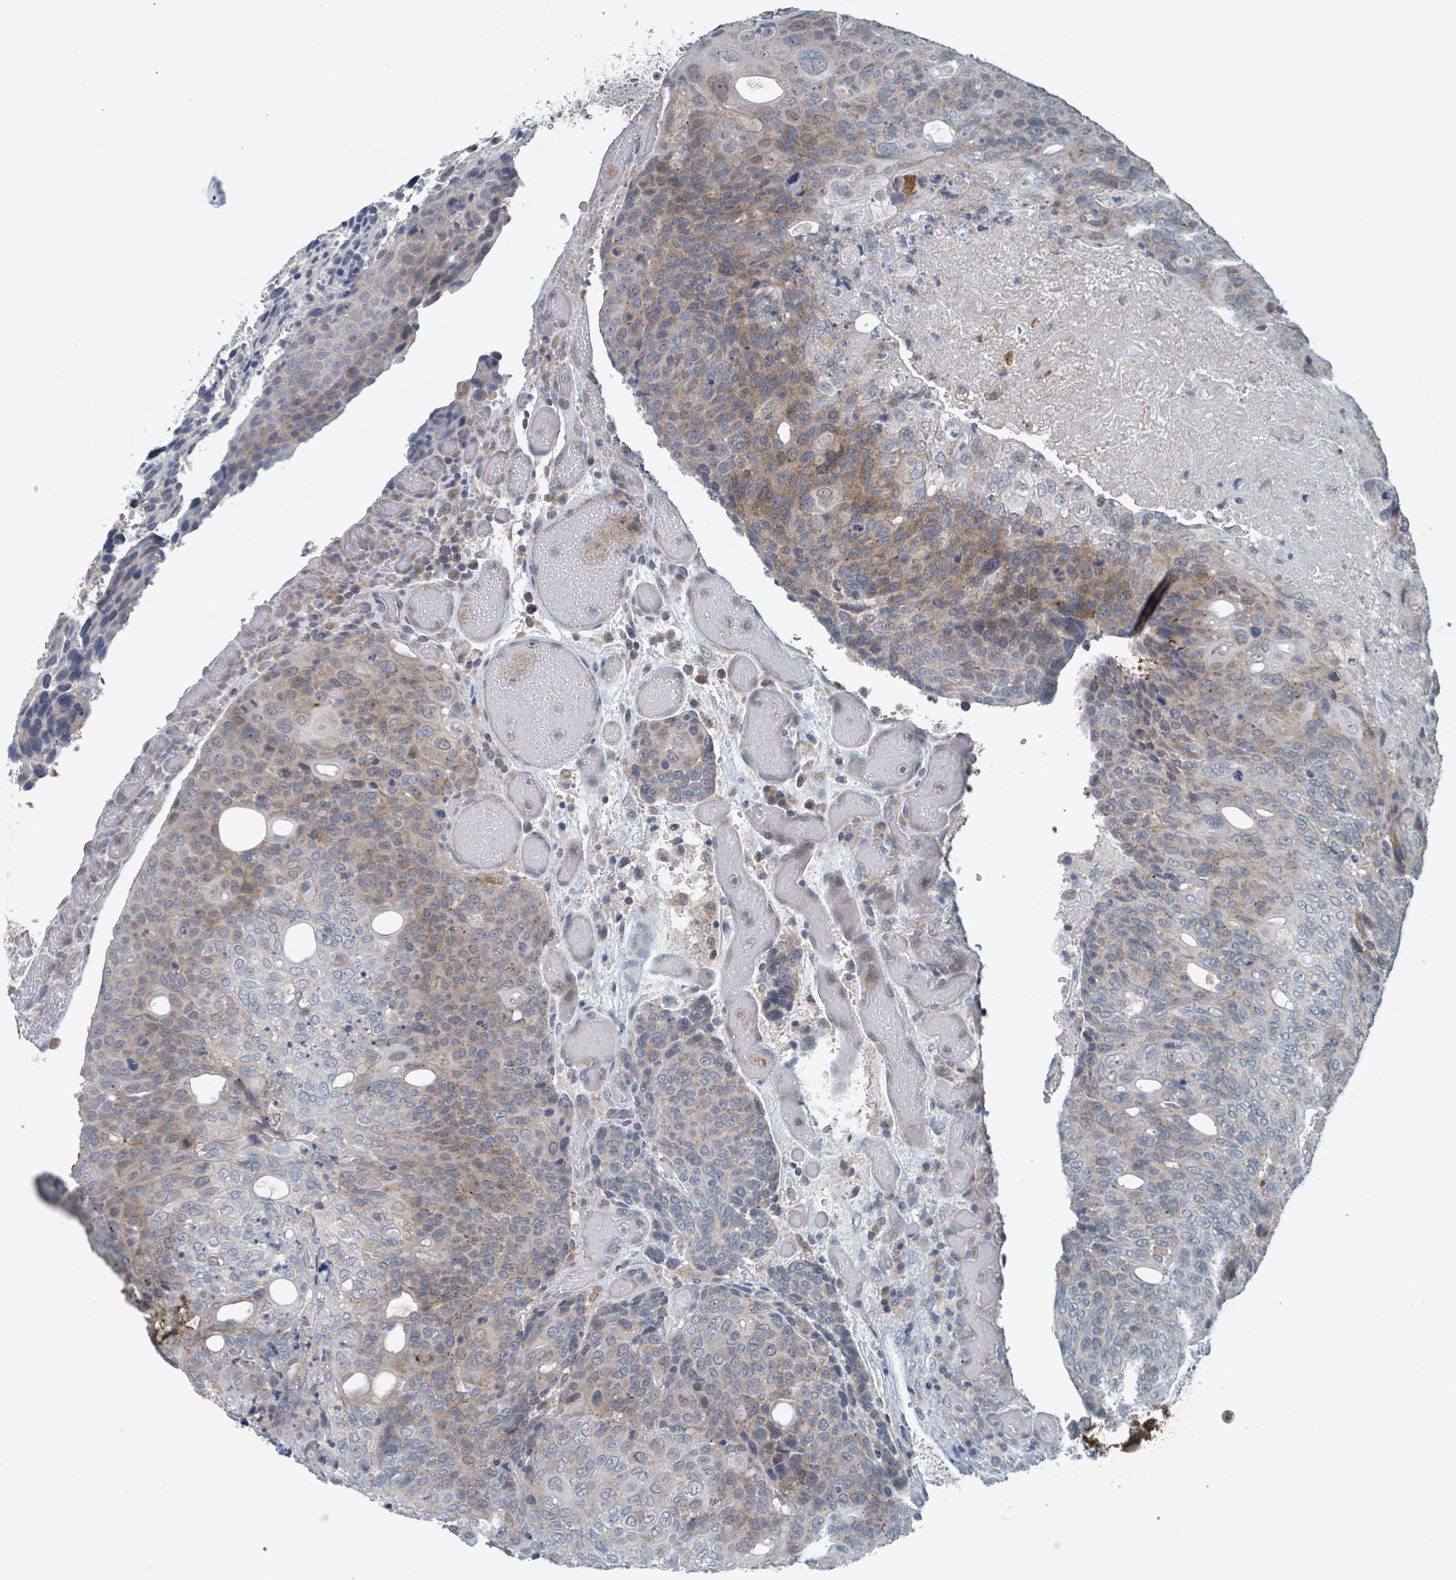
{"staining": {"intensity": "moderate", "quantity": "25%-75%", "location": "cytoplasmic/membranous"}, "tissue": "urothelial cancer", "cell_type": "Tumor cells", "image_type": "cancer", "snomed": [{"axis": "morphology", "description": "Urothelial carcinoma, High grade"}, {"axis": "topography", "description": "Urinary bladder"}], "caption": "This is a photomicrograph of immunohistochemistry staining of high-grade urothelial carcinoma, which shows moderate positivity in the cytoplasmic/membranous of tumor cells.", "gene": "ACBD4", "patient": {"sex": "female", "age": 70}}